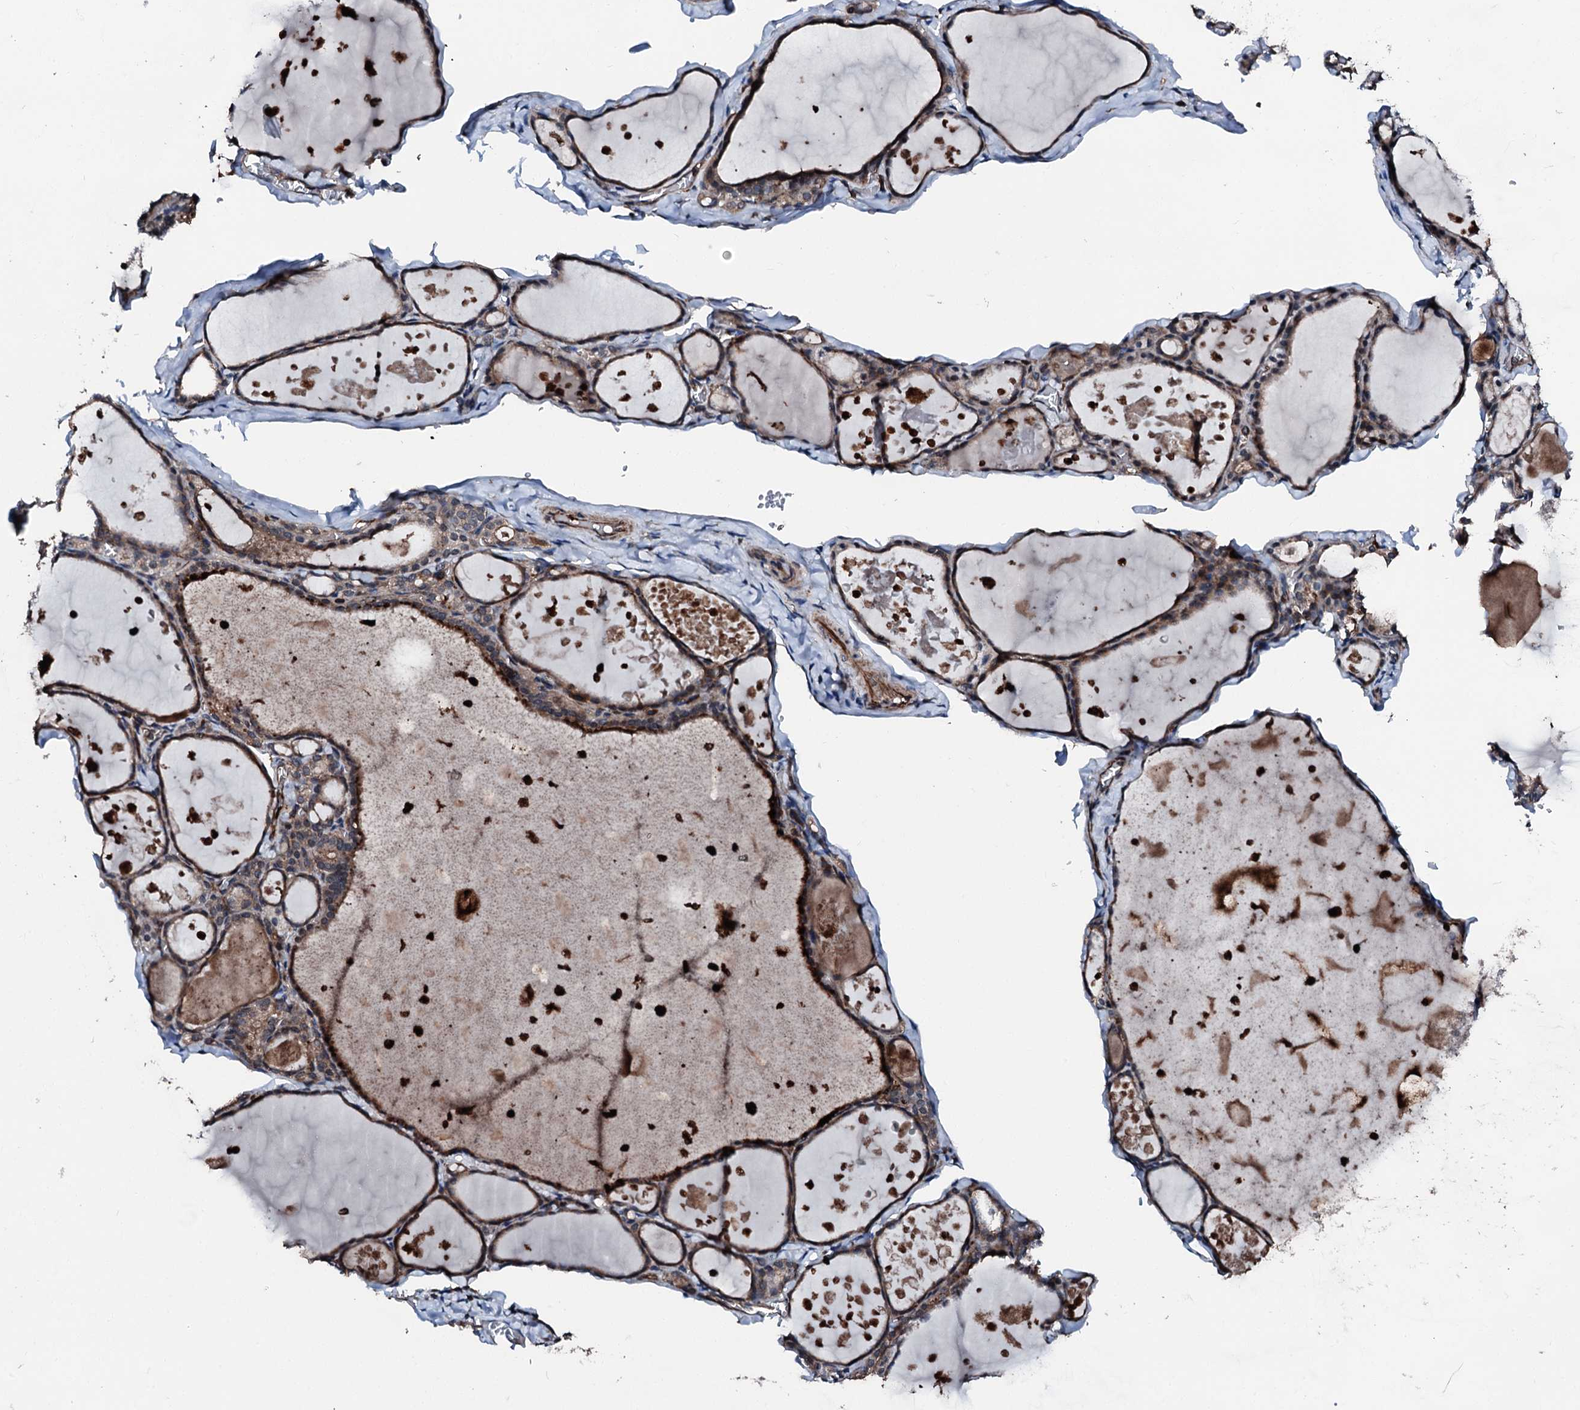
{"staining": {"intensity": "moderate", "quantity": ">75%", "location": "cytoplasmic/membranous"}, "tissue": "thyroid gland", "cell_type": "Glandular cells", "image_type": "normal", "snomed": [{"axis": "morphology", "description": "Normal tissue, NOS"}, {"axis": "topography", "description": "Thyroid gland"}], "caption": "This micrograph displays normal thyroid gland stained with immunohistochemistry to label a protein in brown. The cytoplasmic/membranous of glandular cells show moderate positivity for the protein. Nuclei are counter-stained blue.", "gene": "FGD4", "patient": {"sex": "male", "age": 56}}